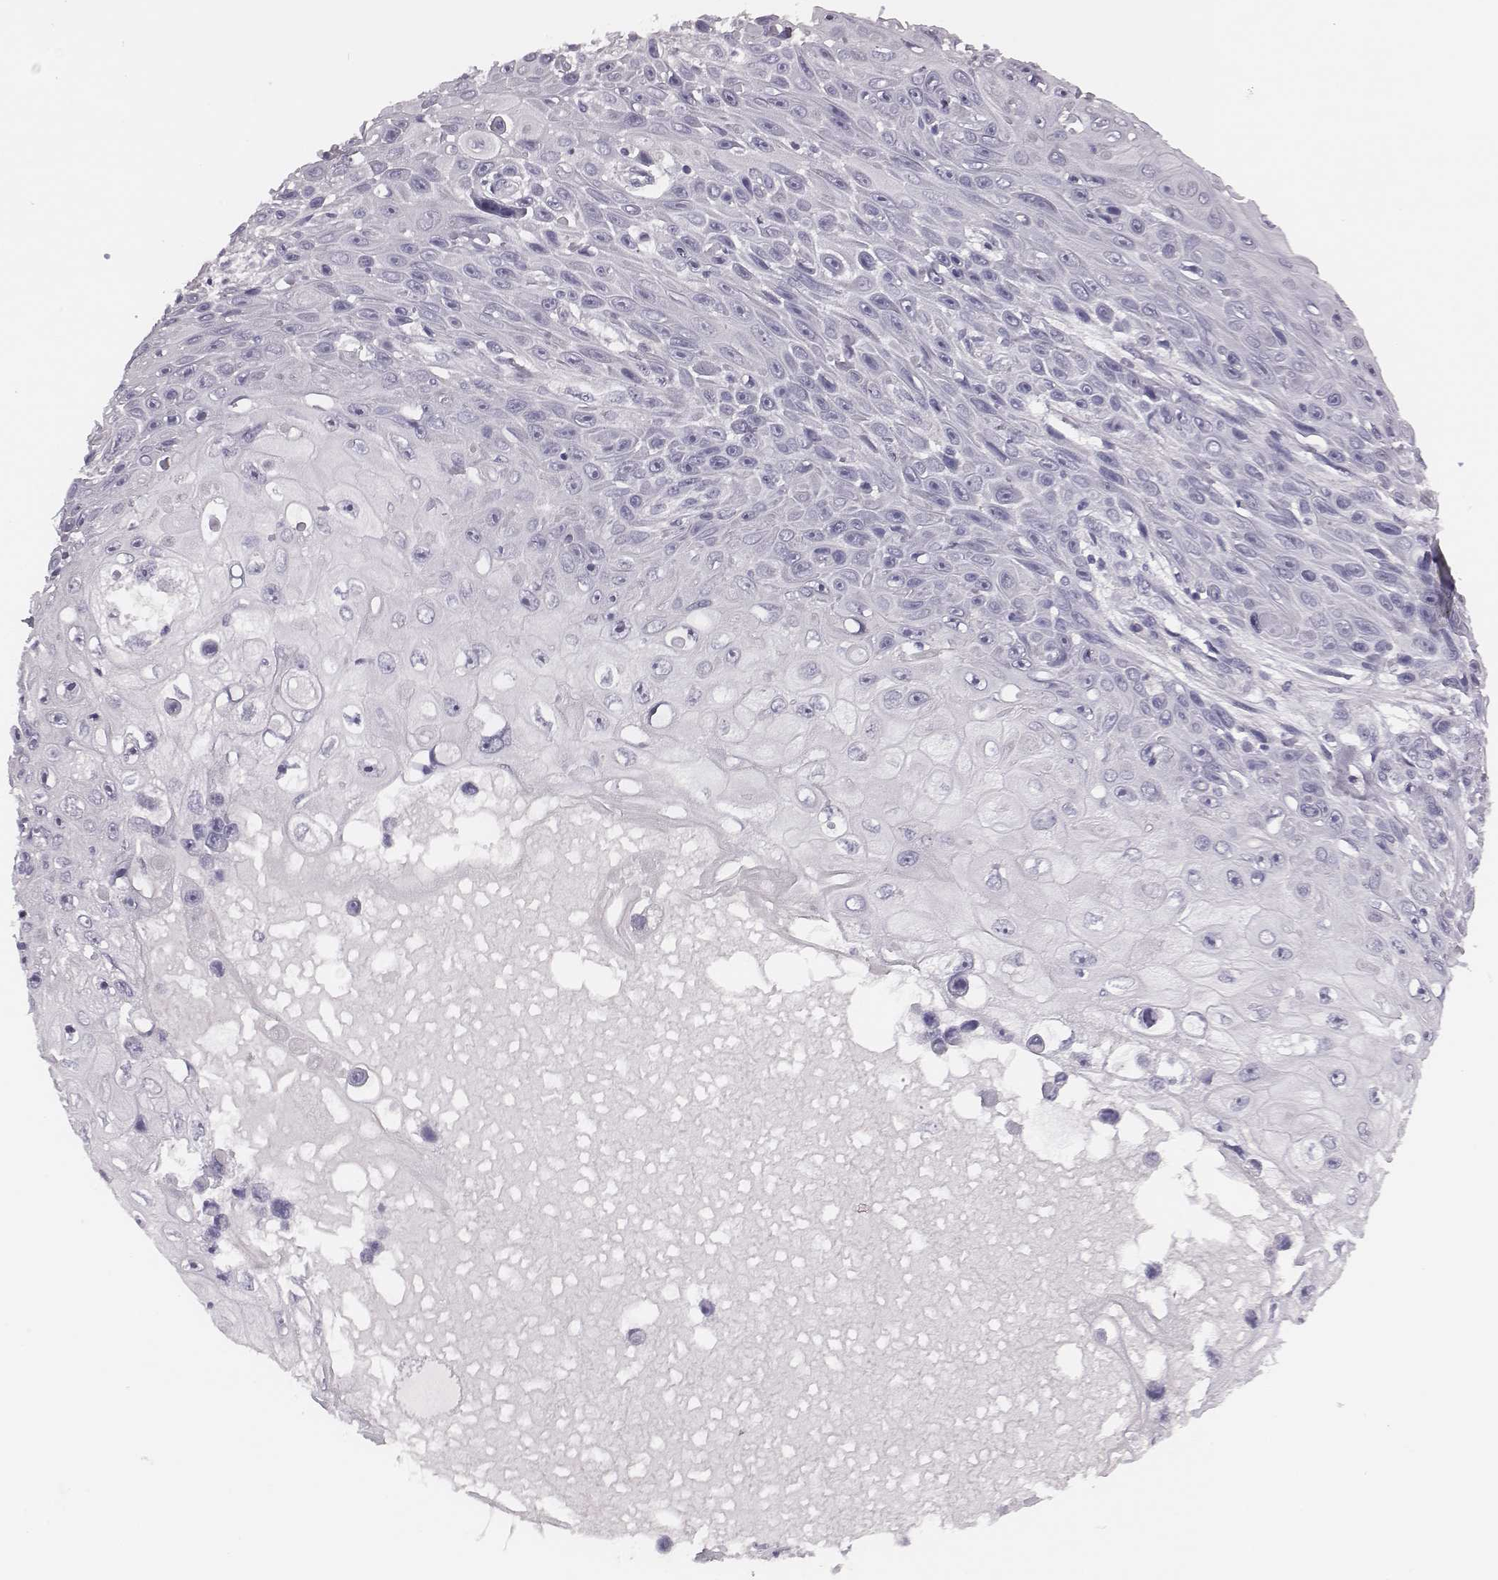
{"staining": {"intensity": "negative", "quantity": "none", "location": "none"}, "tissue": "skin cancer", "cell_type": "Tumor cells", "image_type": "cancer", "snomed": [{"axis": "morphology", "description": "Squamous cell carcinoma, NOS"}, {"axis": "topography", "description": "Skin"}], "caption": "A histopathology image of skin cancer stained for a protein reveals no brown staining in tumor cells.", "gene": "CSH1", "patient": {"sex": "male", "age": 82}}